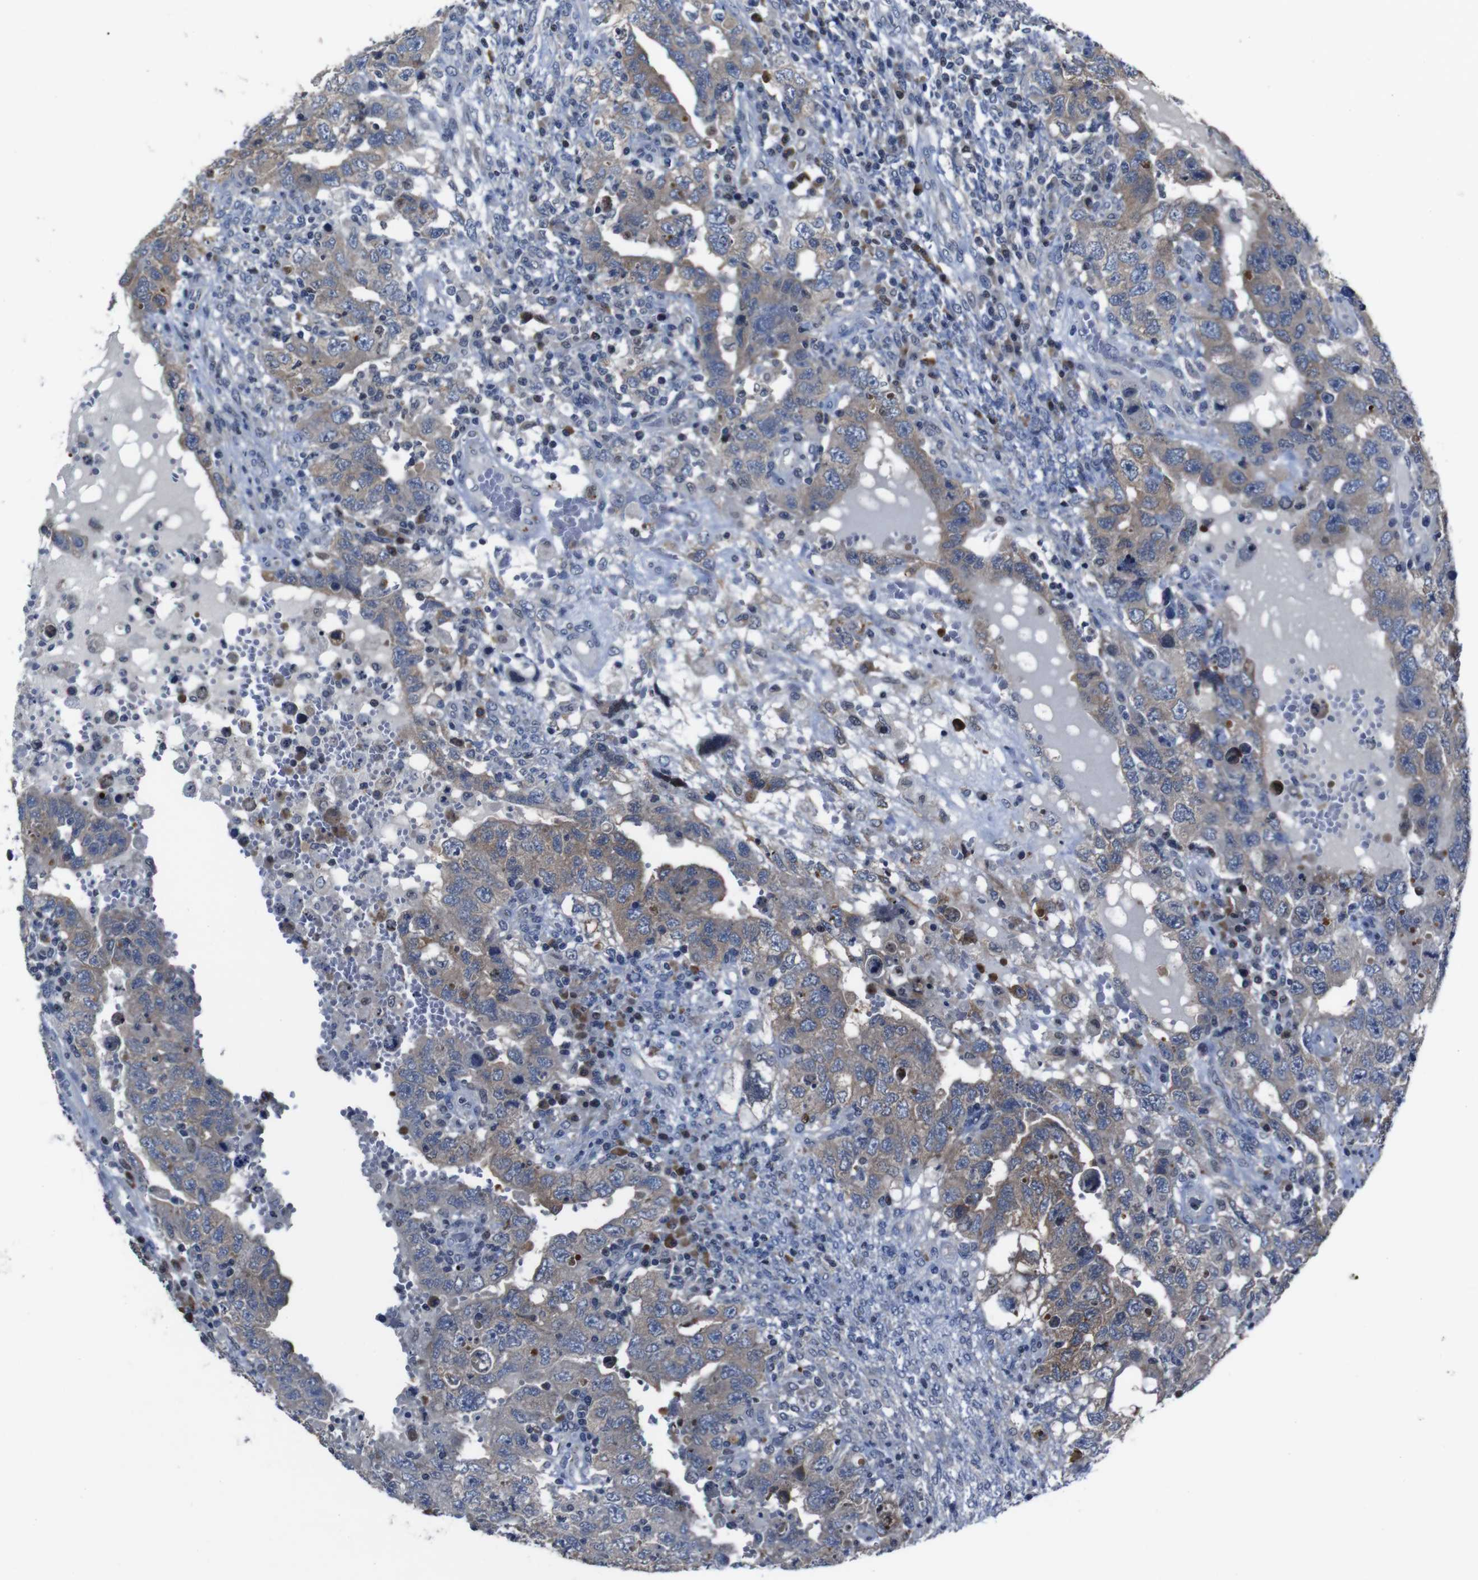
{"staining": {"intensity": "weak", "quantity": "25%-75%", "location": "cytoplasmic/membranous"}, "tissue": "testis cancer", "cell_type": "Tumor cells", "image_type": "cancer", "snomed": [{"axis": "morphology", "description": "Carcinoma, Embryonal, NOS"}, {"axis": "topography", "description": "Testis"}], "caption": "Embryonal carcinoma (testis) tissue demonstrates weak cytoplasmic/membranous positivity in approximately 25%-75% of tumor cells (IHC, brightfield microscopy, high magnification).", "gene": "SEMA4B", "patient": {"sex": "male", "age": 26}}